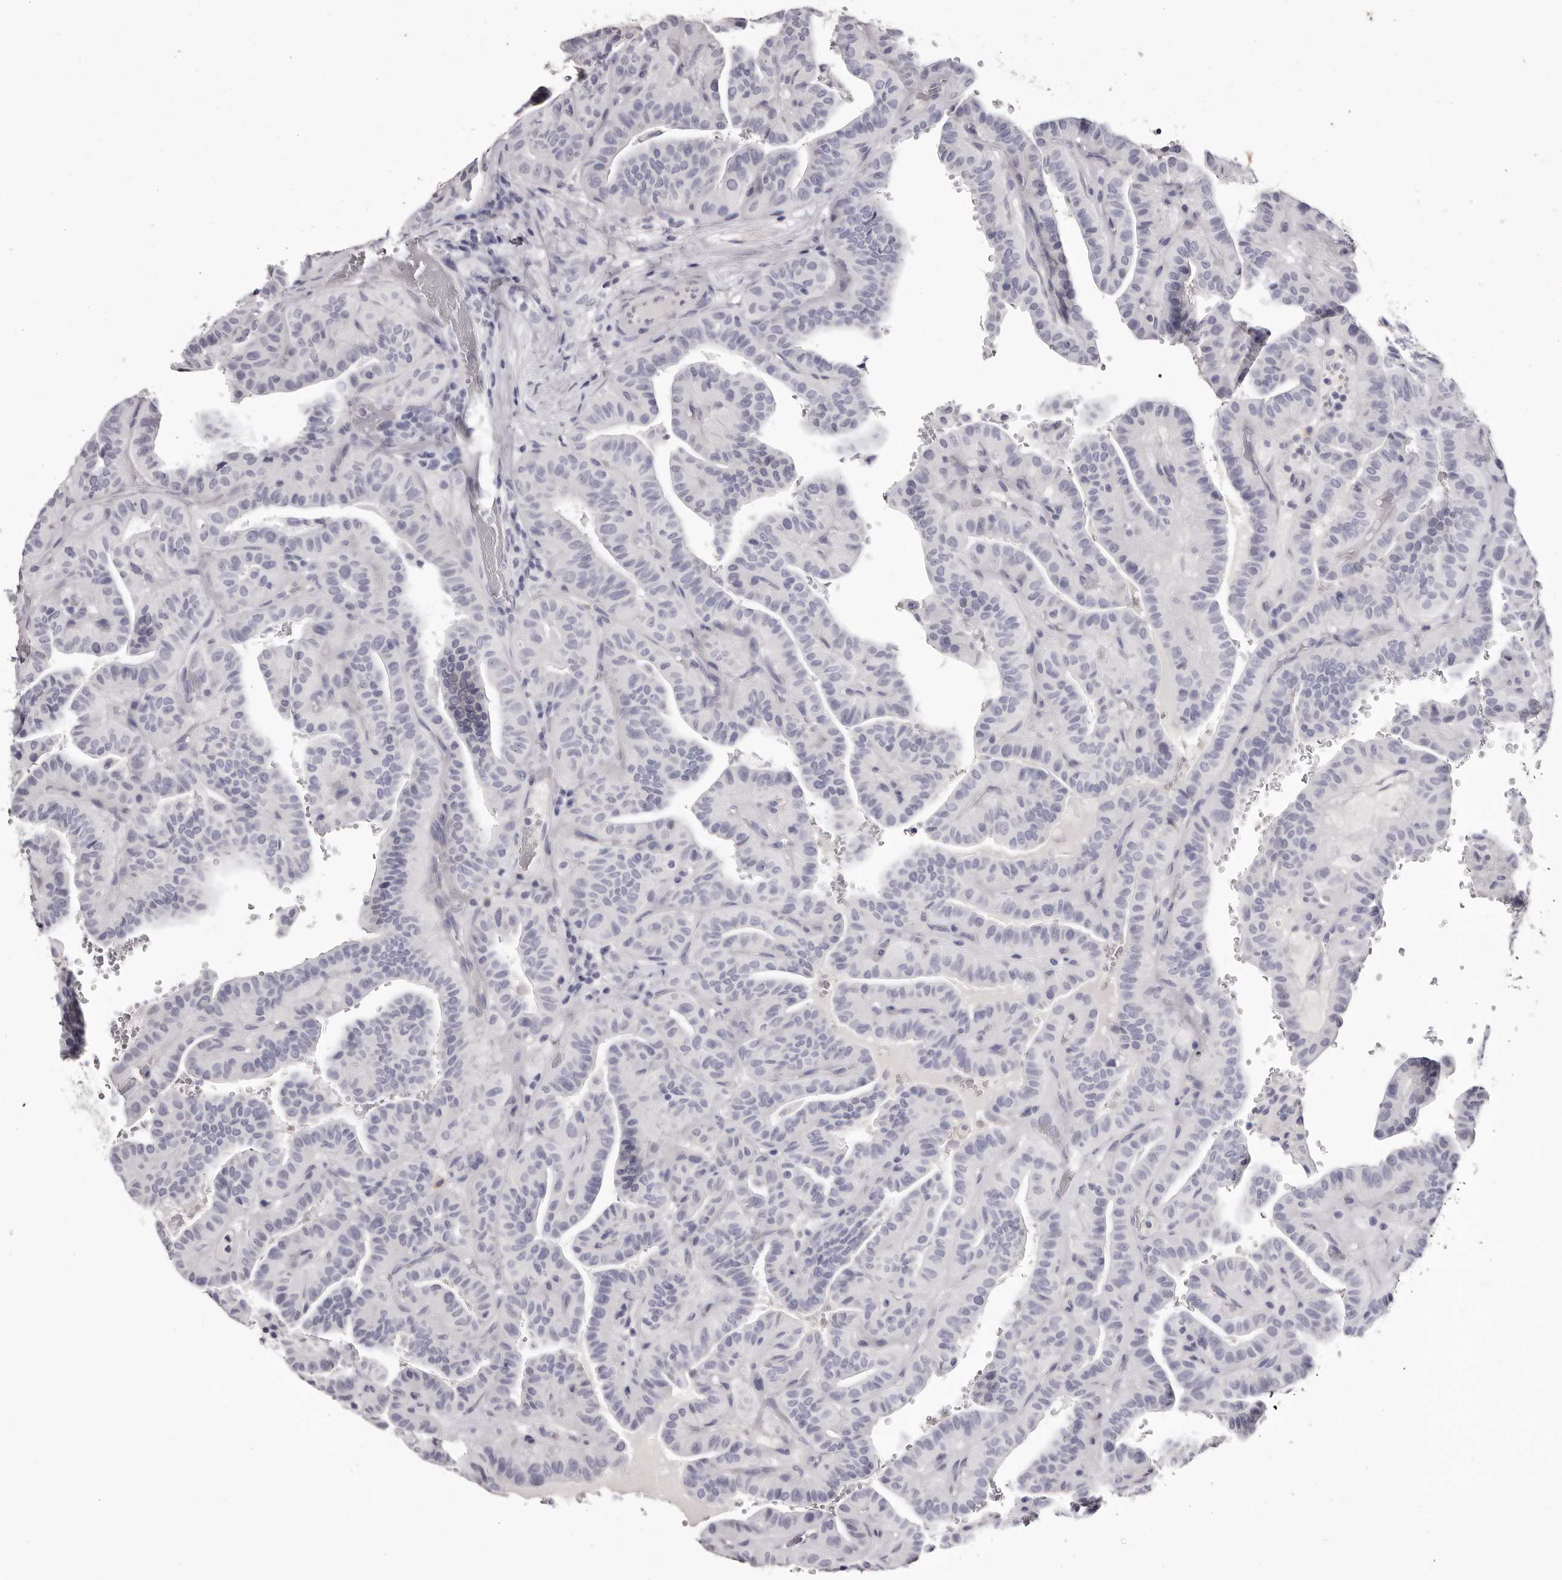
{"staining": {"intensity": "negative", "quantity": "none", "location": "none"}, "tissue": "thyroid cancer", "cell_type": "Tumor cells", "image_type": "cancer", "snomed": [{"axis": "morphology", "description": "Papillary adenocarcinoma, NOS"}, {"axis": "topography", "description": "Thyroid gland"}], "caption": "An immunohistochemistry photomicrograph of thyroid cancer (papillary adenocarcinoma) is shown. There is no staining in tumor cells of thyroid cancer (papillary adenocarcinoma).", "gene": "CA6", "patient": {"sex": "male", "age": 77}}